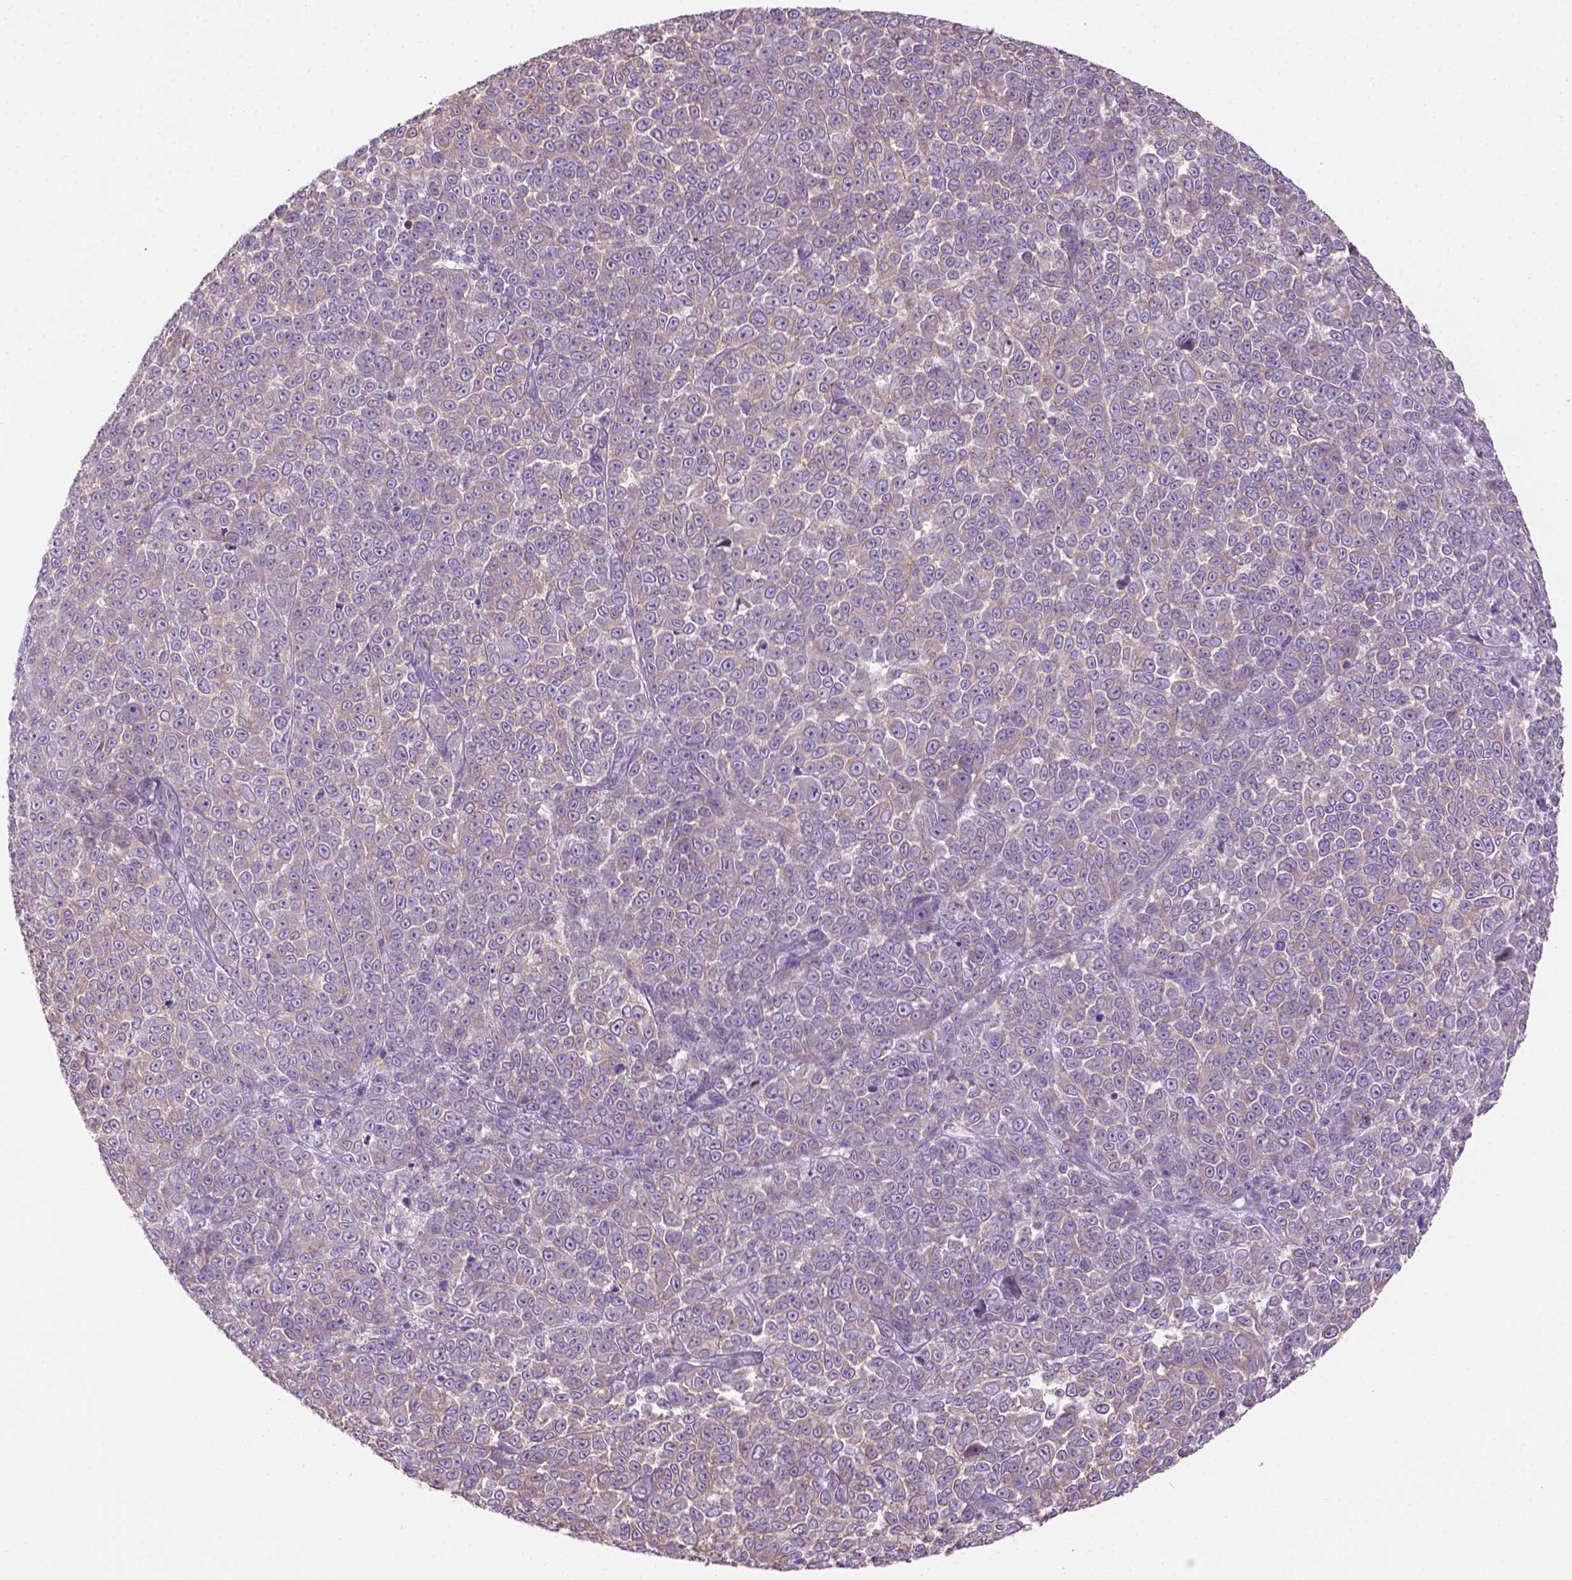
{"staining": {"intensity": "negative", "quantity": "none", "location": "none"}, "tissue": "melanoma", "cell_type": "Tumor cells", "image_type": "cancer", "snomed": [{"axis": "morphology", "description": "Malignant melanoma, NOS"}, {"axis": "topography", "description": "Skin"}], "caption": "Photomicrograph shows no protein staining in tumor cells of melanoma tissue. Nuclei are stained in blue.", "gene": "CDH7", "patient": {"sex": "female", "age": 95}}